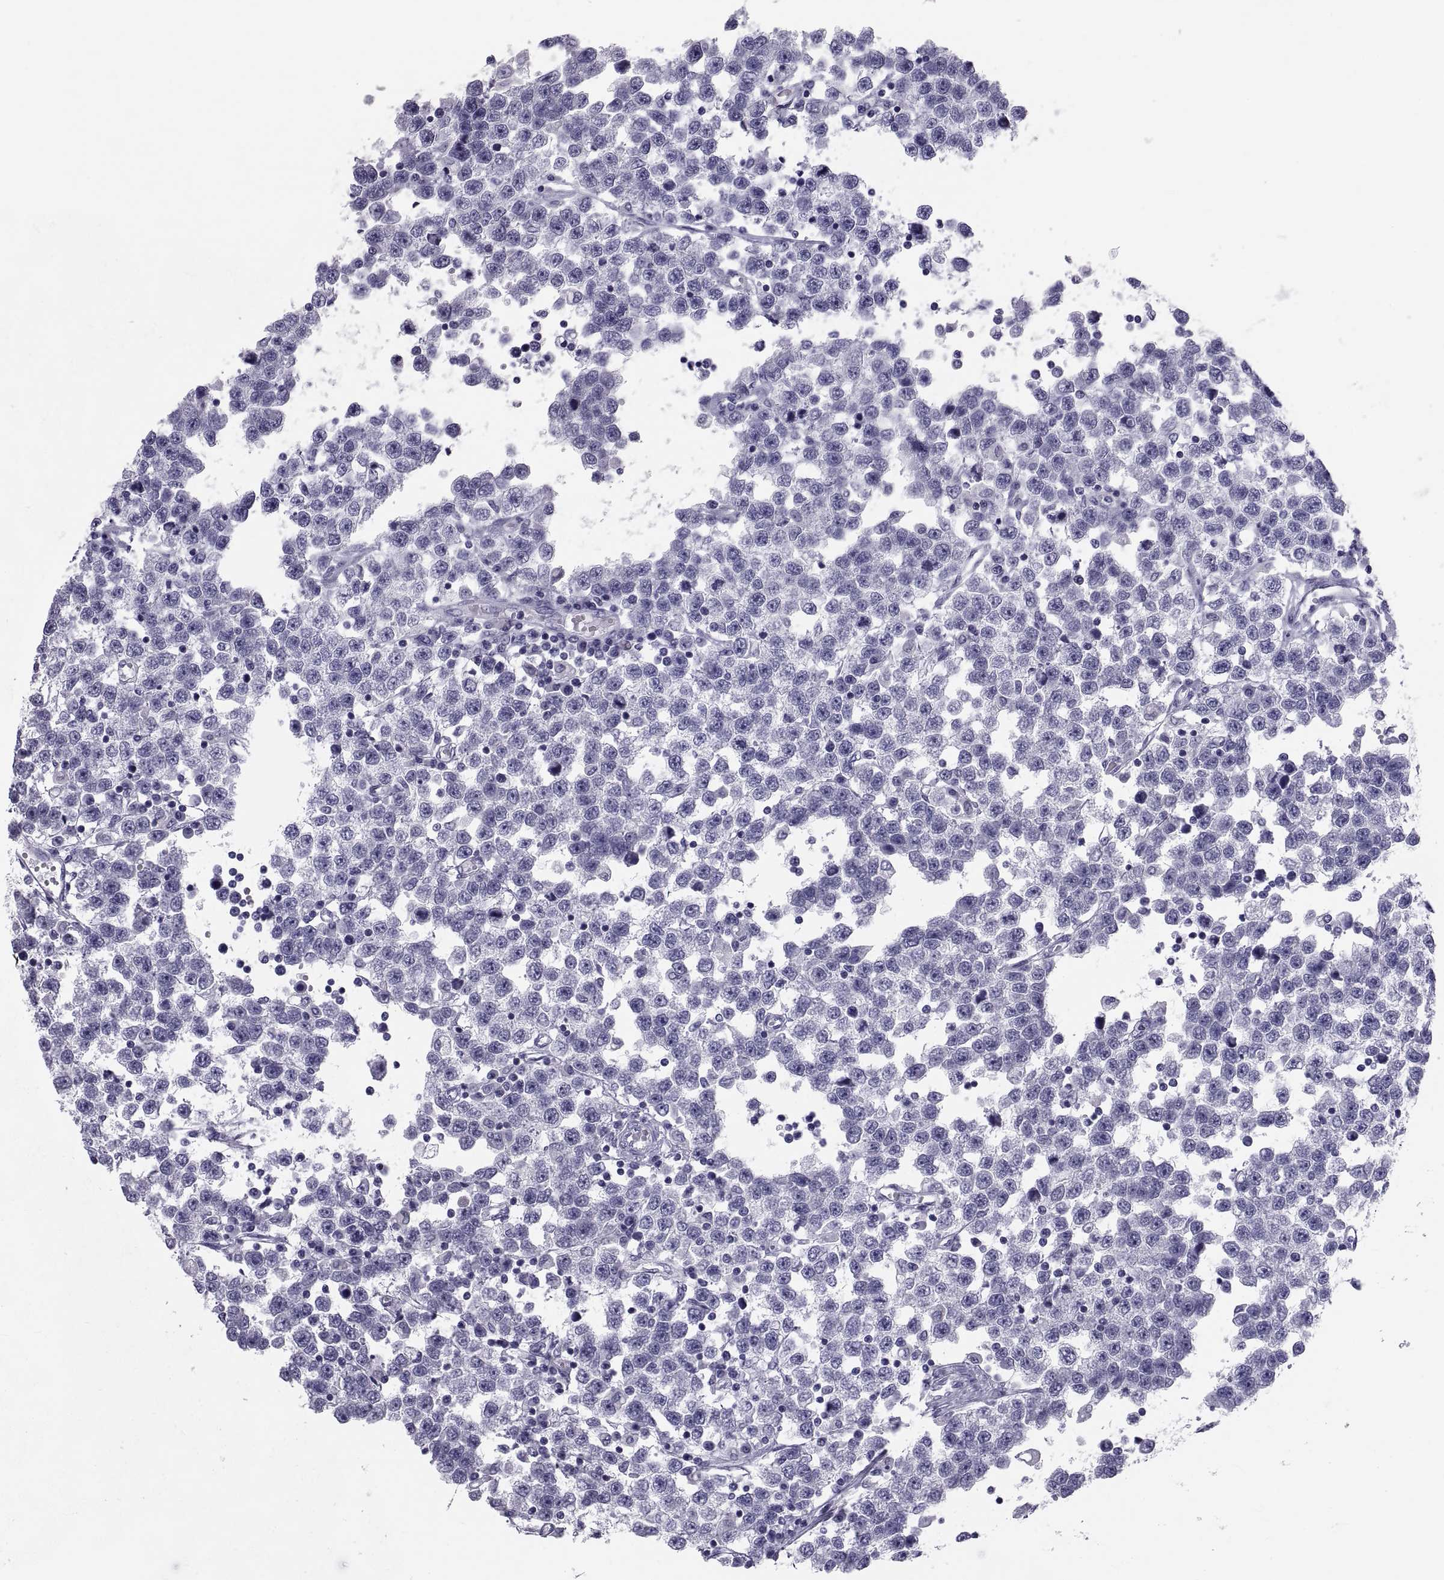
{"staining": {"intensity": "negative", "quantity": "none", "location": "none"}, "tissue": "testis cancer", "cell_type": "Tumor cells", "image_type": "cancer", "snomed": [{"axis": "morphology", "description": "Seminoma, NOS"}, {"axis": "topography", "description": "Testis"}], "caption": "An immunohistochemistry (IHC) histopathology image of seminoma (testis) is shown. There is no staining in tumor cells of seminoma (testis). (Brightfield microscopy of DAB IHC at high magnification).", "gene": "DEFB129", "patient": {"sex": "male", "age": 34}}